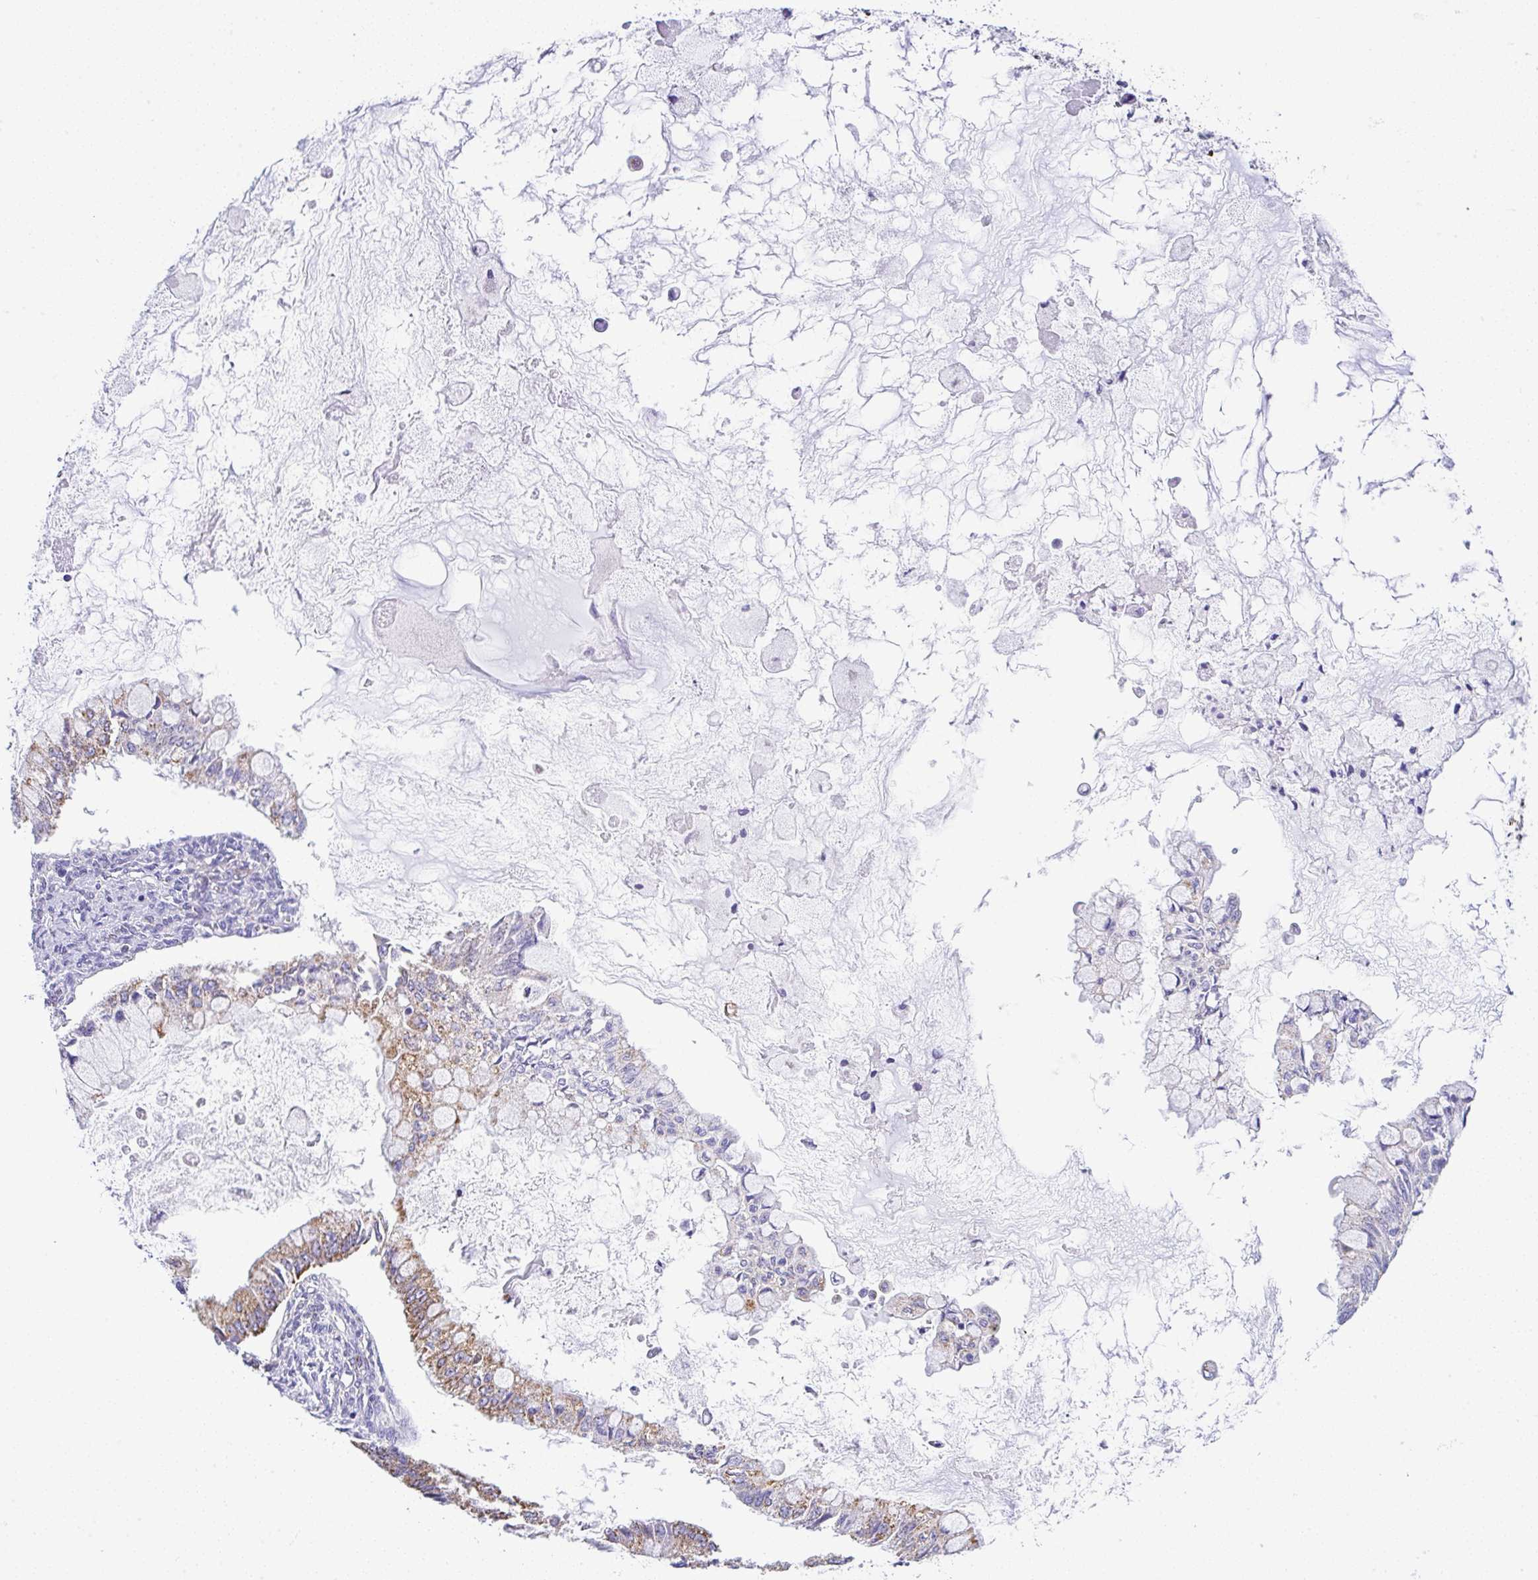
{"staining": {"intensity": "moderate", "quantity": "25%-75%", "location": "cytoplasmic/membranous"}, "tissue": "ovarian cancer", "cell_type": "Tumor cells", "image_type": "cancer", "snomed": [{"axis": "morphology", "description": "Cystadenocarcinoma, mucinous, NOS"}, {"axis": "topography", "description": "Ovary"}], "caption": "Immunohistochemistry (DAB (3,3'-diaminobenzidine)) staining of ovarian cancer (mucinous cystadenocarcinoma) demonstrates moderate cytoplasmic/membranous protein positivity in approximately 25%-75% of tumor cells.", "gene": "SLC13A1", "patient": {"sex": "female", "age": 34}}